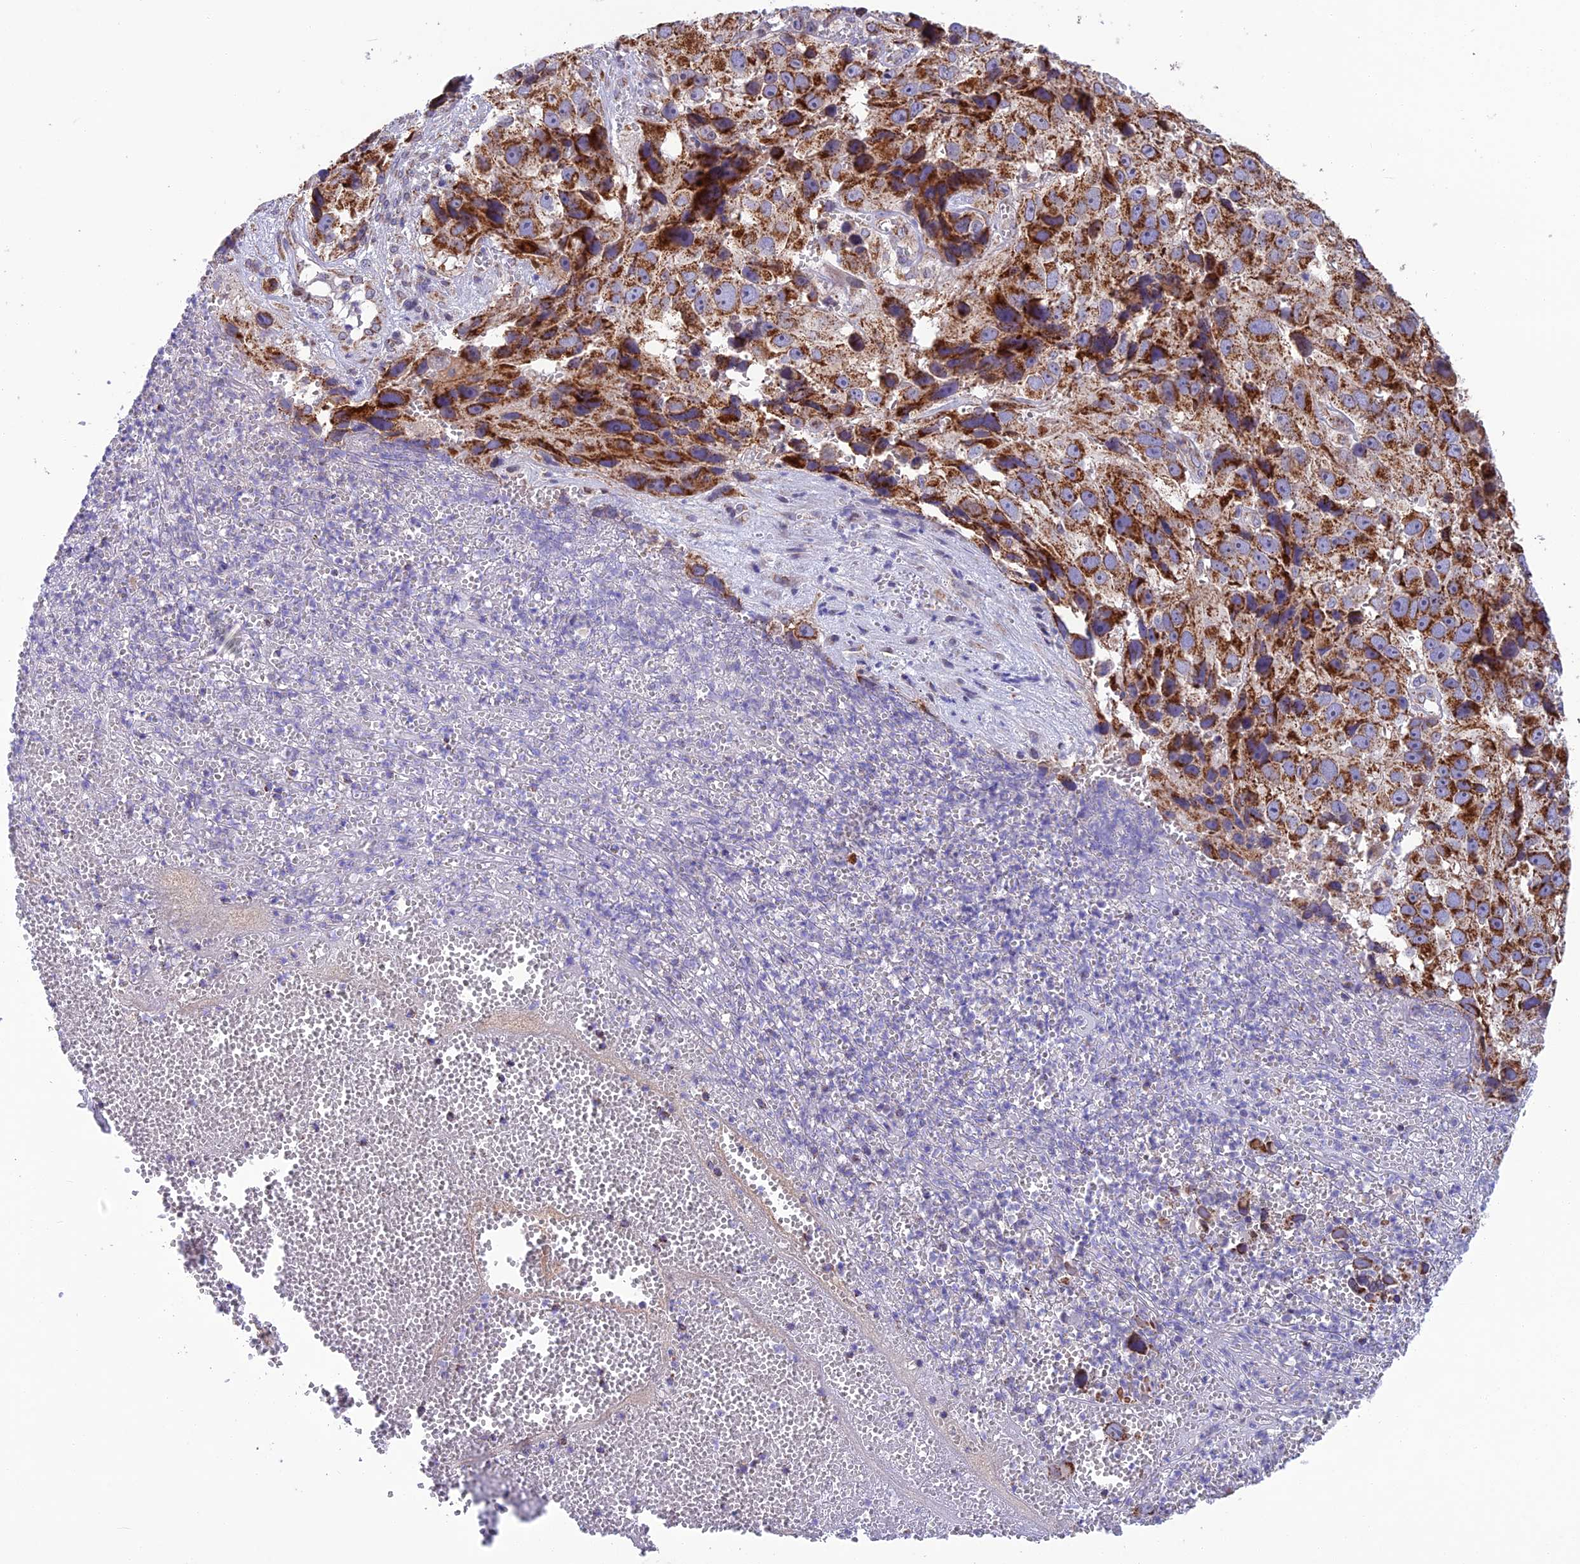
{"staining": {"intensity": "moderate", "quantity": ">75%", "location": "cytoplasmic/membranous"}, "tissue": "melanoma", "cell_type": "Tumor cells", "image_type": "cancer", "snomed": [{"axis": "morphology", "description": "Malignant melanoma, NOS"}, {"axis": "topography", "description": "Skin"}], "caption": "Immunohistochemical staining of human melanoma reveals medium levels of moderate cytoplasmic/membranous protein positivity in about >75% of tumor cells.", "gene": "CS", "patient": {"sex": "male", "age": 84}}